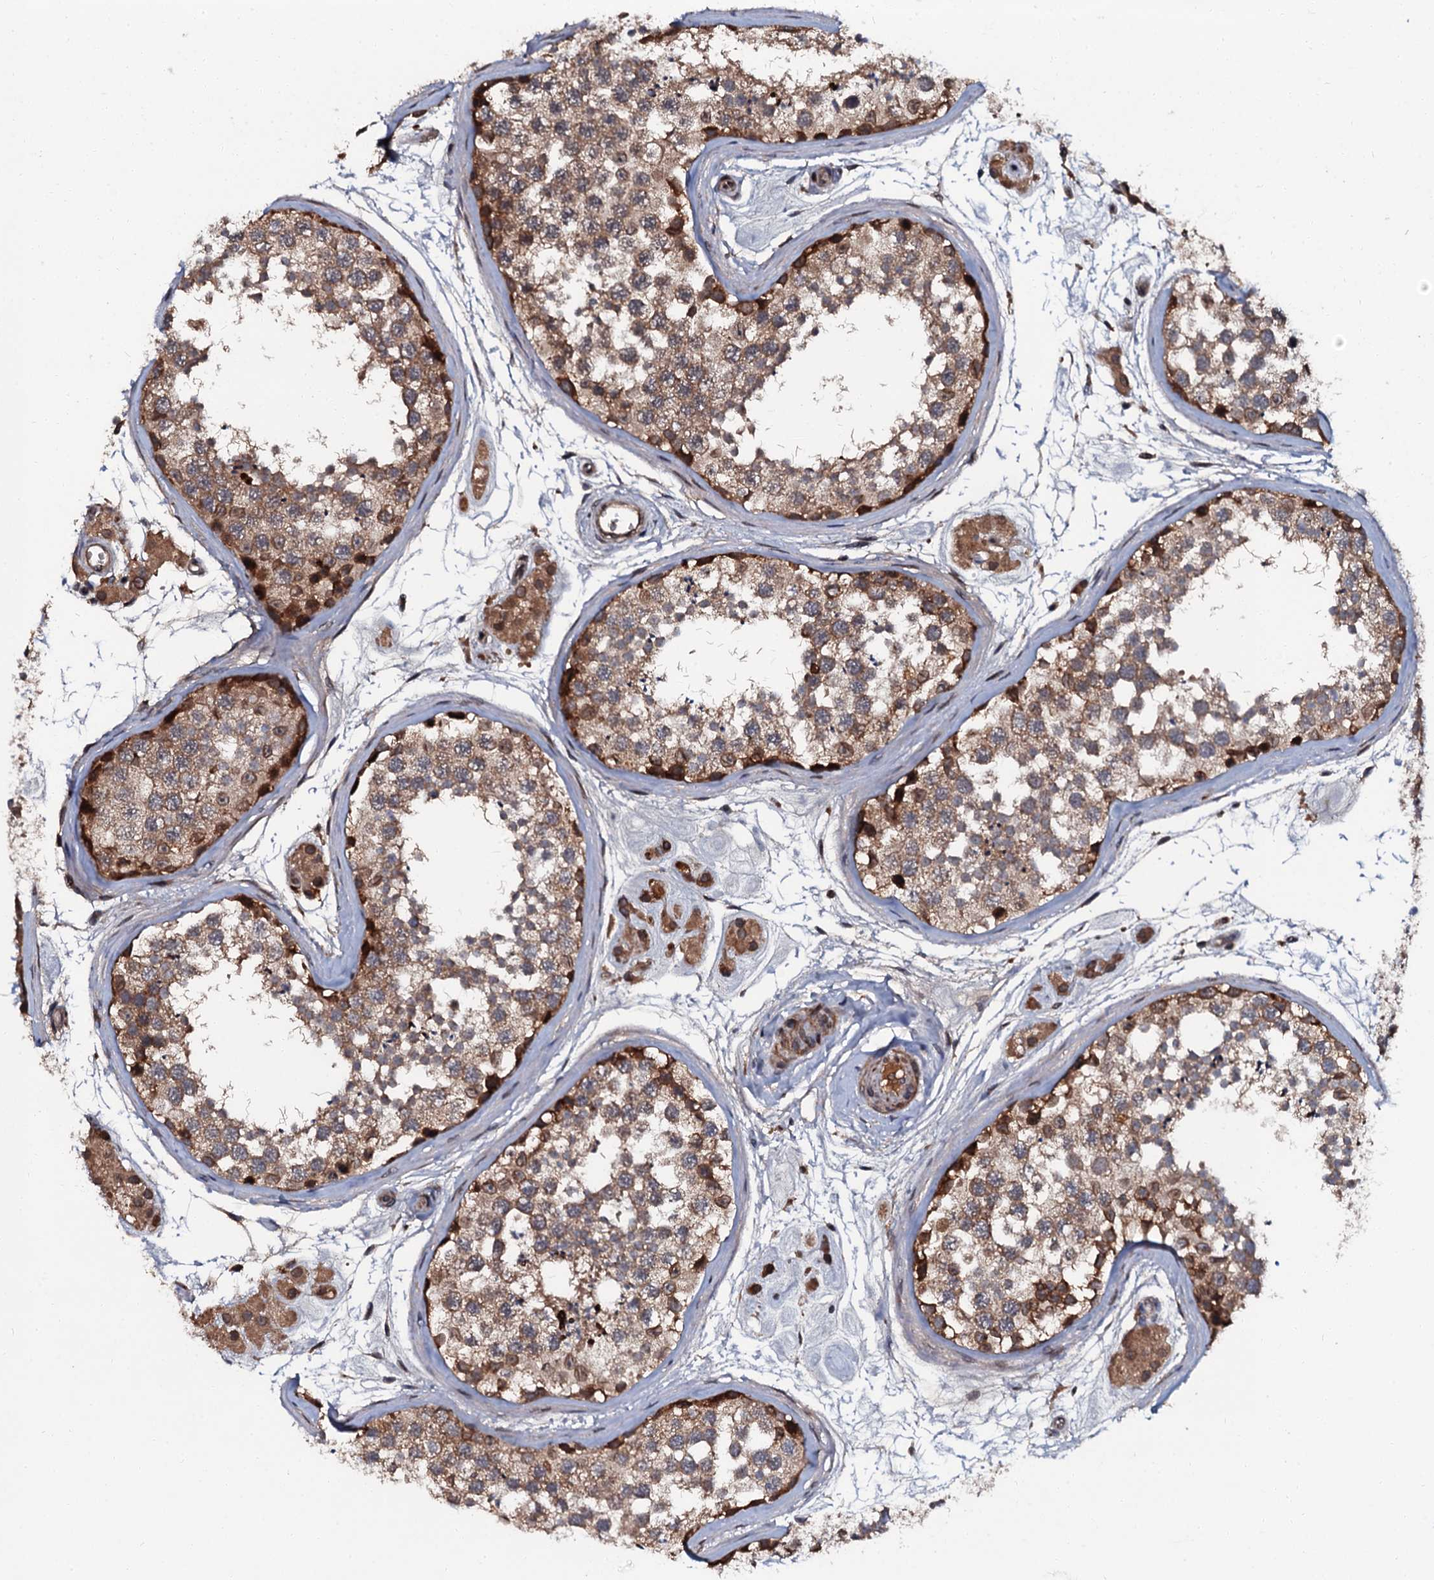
{"staining": {"intensity": "strong", "quantity": "25%-75%", "location": "cytoplasmic/membranous"}, "tissue": "testis", "cell_type": "Cells in seminiferous ducts", "image_type": "normal", "snomed": [{"axis": "morphology", "description": "Normal tissue, NOS"}, {"axis": "topography", "description": "Testis"}], "caption": "DAB (3,3'-diaminobenzidine) immunohistochemical staining of normal testis displays strong cytoplasmic/membranous protein positivity in approximately 25%-75% of cells in seminiferous ducts.", "gene": "N4BP1", "patient": {"sex": "male", "age": 56}}